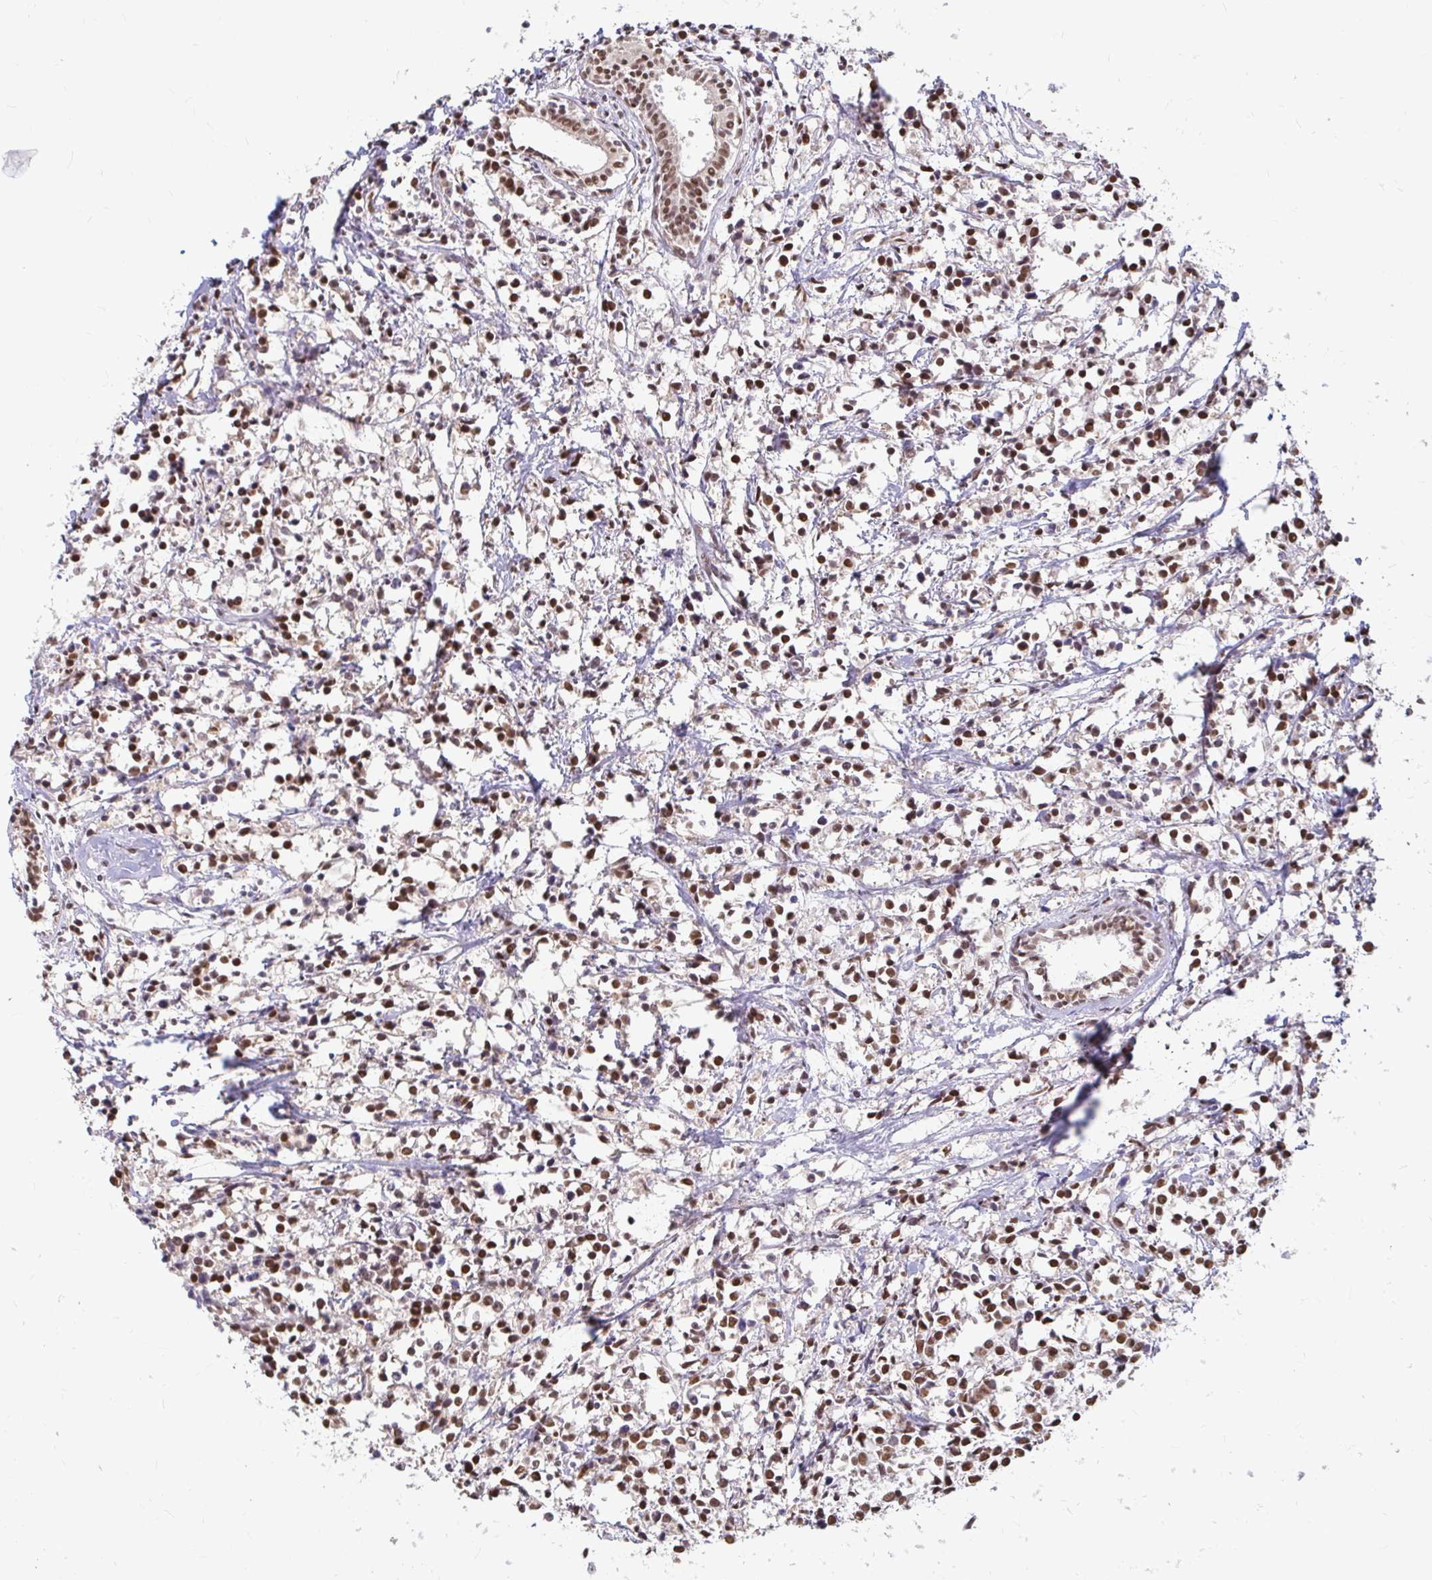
{"staining": {"intensity": "moderate", "quantity": ">75%", "location": "nuclear"}, "tissue": "breast cancer", "cell_type": "Tumor cells", "image_type": "cancer", "snomed": [{"axis": "morphology", "description": "Duct carcinoma"}, {"axis": "topography", "description": "Breast"}], "caption": "The photomicrograph shows a brown stain indicating the presence of a protein in the nuclear of tumor cells in breast cancer.", "gene": "HNRNPU", "patient": {"sex": "female", "age": 80}}